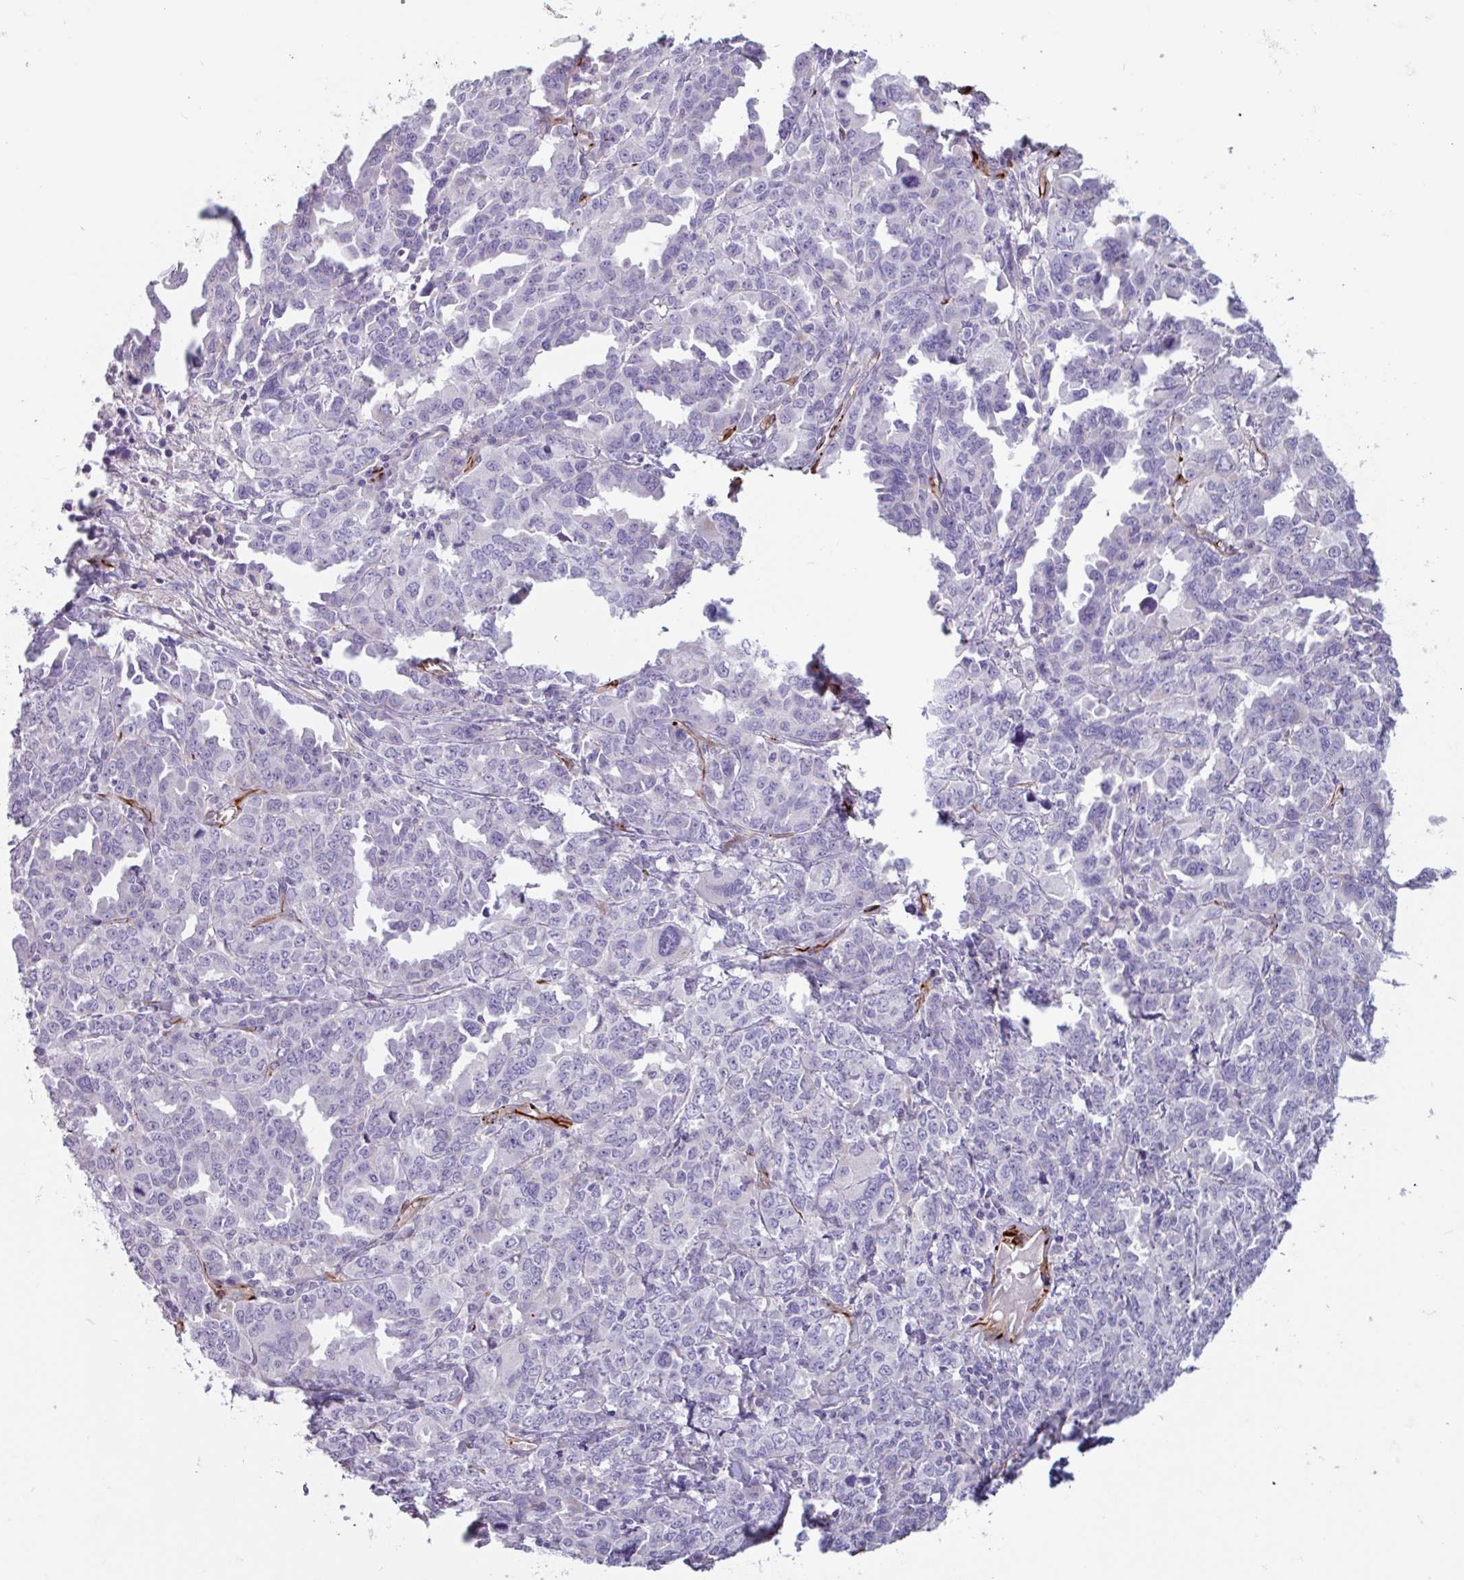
{"staining": {"intensity": "negative", "quantity": "none", "location": "none"}, "tissue": "ovarian cancer", "cell_type": "Tumor cells", "image_type": "cancer", "snomed": [{"axis": "morphology", "description": "Adenocarcinoma, NOS"}, {"axis": "morphology", "description": "Carcinoma, endometroid"}, {"axis": "topography", "description": "Ovary"}], "caption": "Human ovarian endometroid carcinoma stained for a protein using IHC exhibits no staining in tumor cells.", "gene": "BTD", "patient": {"sex": "female", "age": 72}}